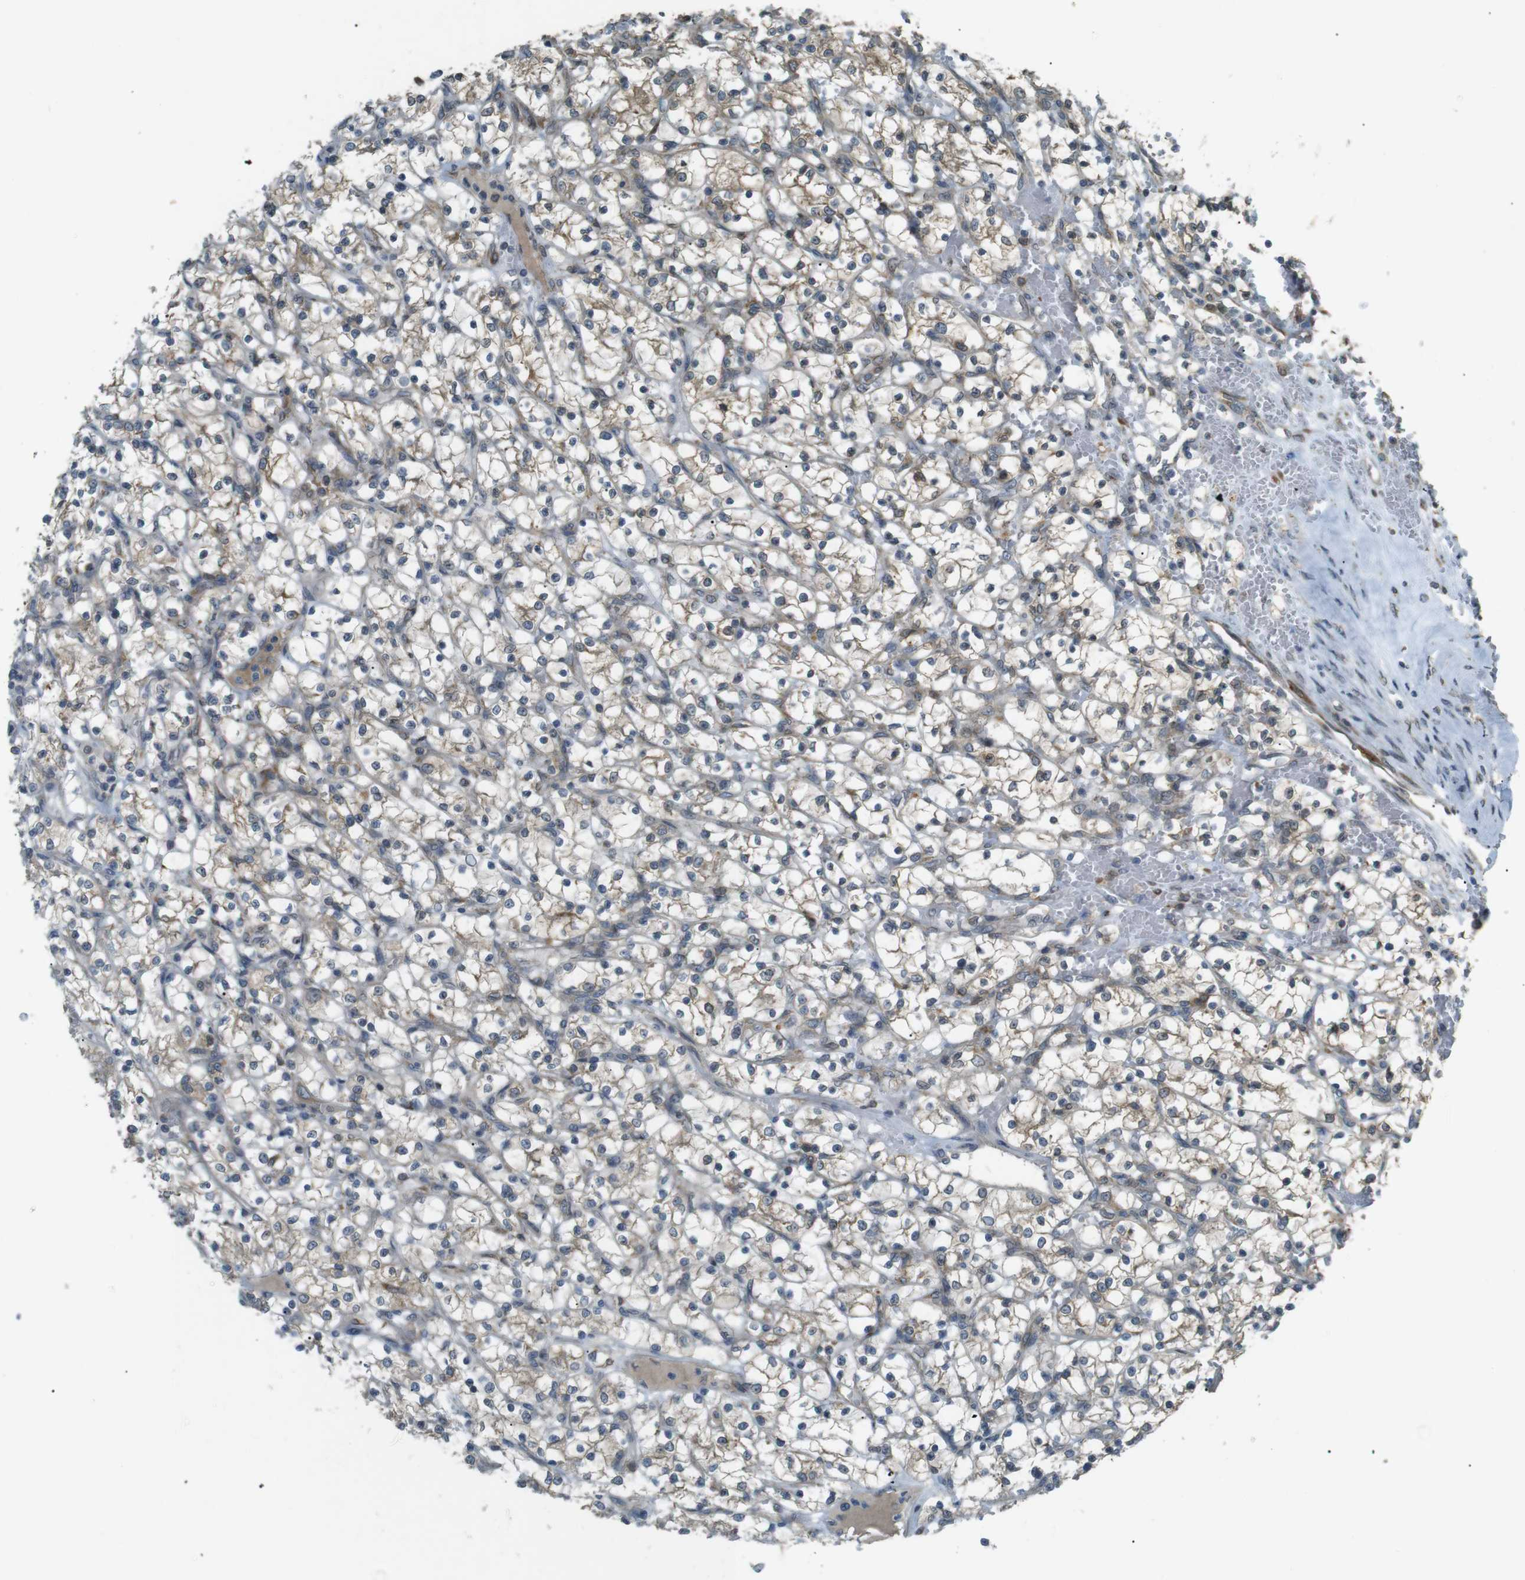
{"staining": {"intensity": "weak", "quantity": "<25%", "location": "cytoplasmic/membranous"}, "tissue": "renal cancer", "cell_type": "Tumor cells", "image_type": "cancer", "snomed": [{"axis": "morphology", "description": "Adenocarcinoma, NOS"}, {"axis": "topography", "description": "Kidney"}], "caption": "Immunohistochemistry image of neoplastic tissue: adenocarcinoma (renal) stained with DAB reveals no significant protein expression in tumor cells.", "gene": "TMED4", "patient": {"sex": "female", "age": 69}}